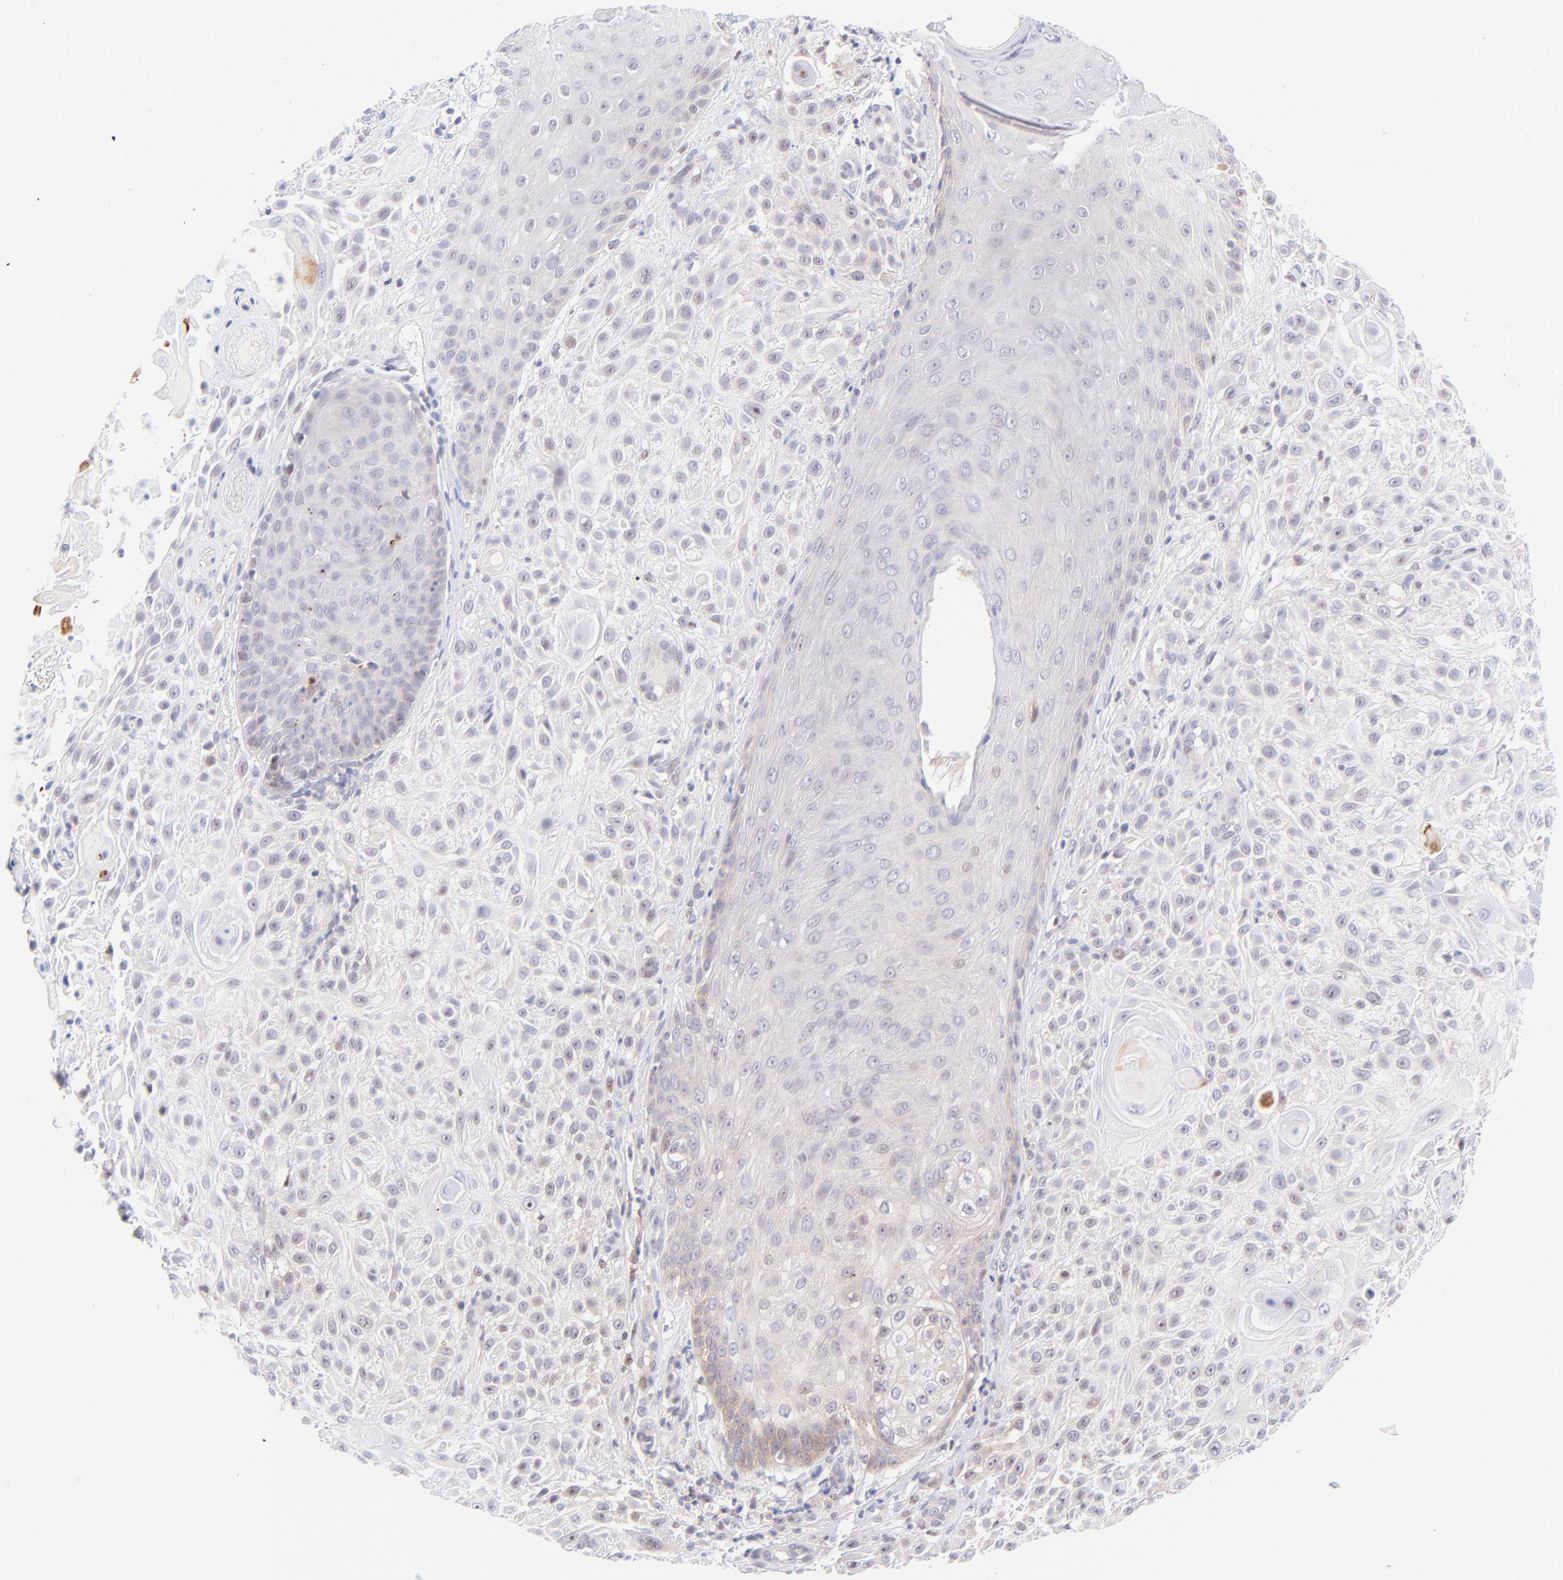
{"staining": {"intensity": "negative", "quantity": "none", "location": "none"}, "tissue": "skin cancer", "cell_type": "Tumor cells", "image_type": "cancer", "snomed": [{"axis": "morphology", "description": "Squamous cell carcinoma, NOS"}, {"axis": "topography", "description": "Skin"}], "caption": "DAB (3,3'-diaminobenzidine) immunohistochemical staining of skin cancer demonstrates no significant expression in tumor cells.", "gene": "PBDC1", "patient": {"sex": "female", "age": 42}}